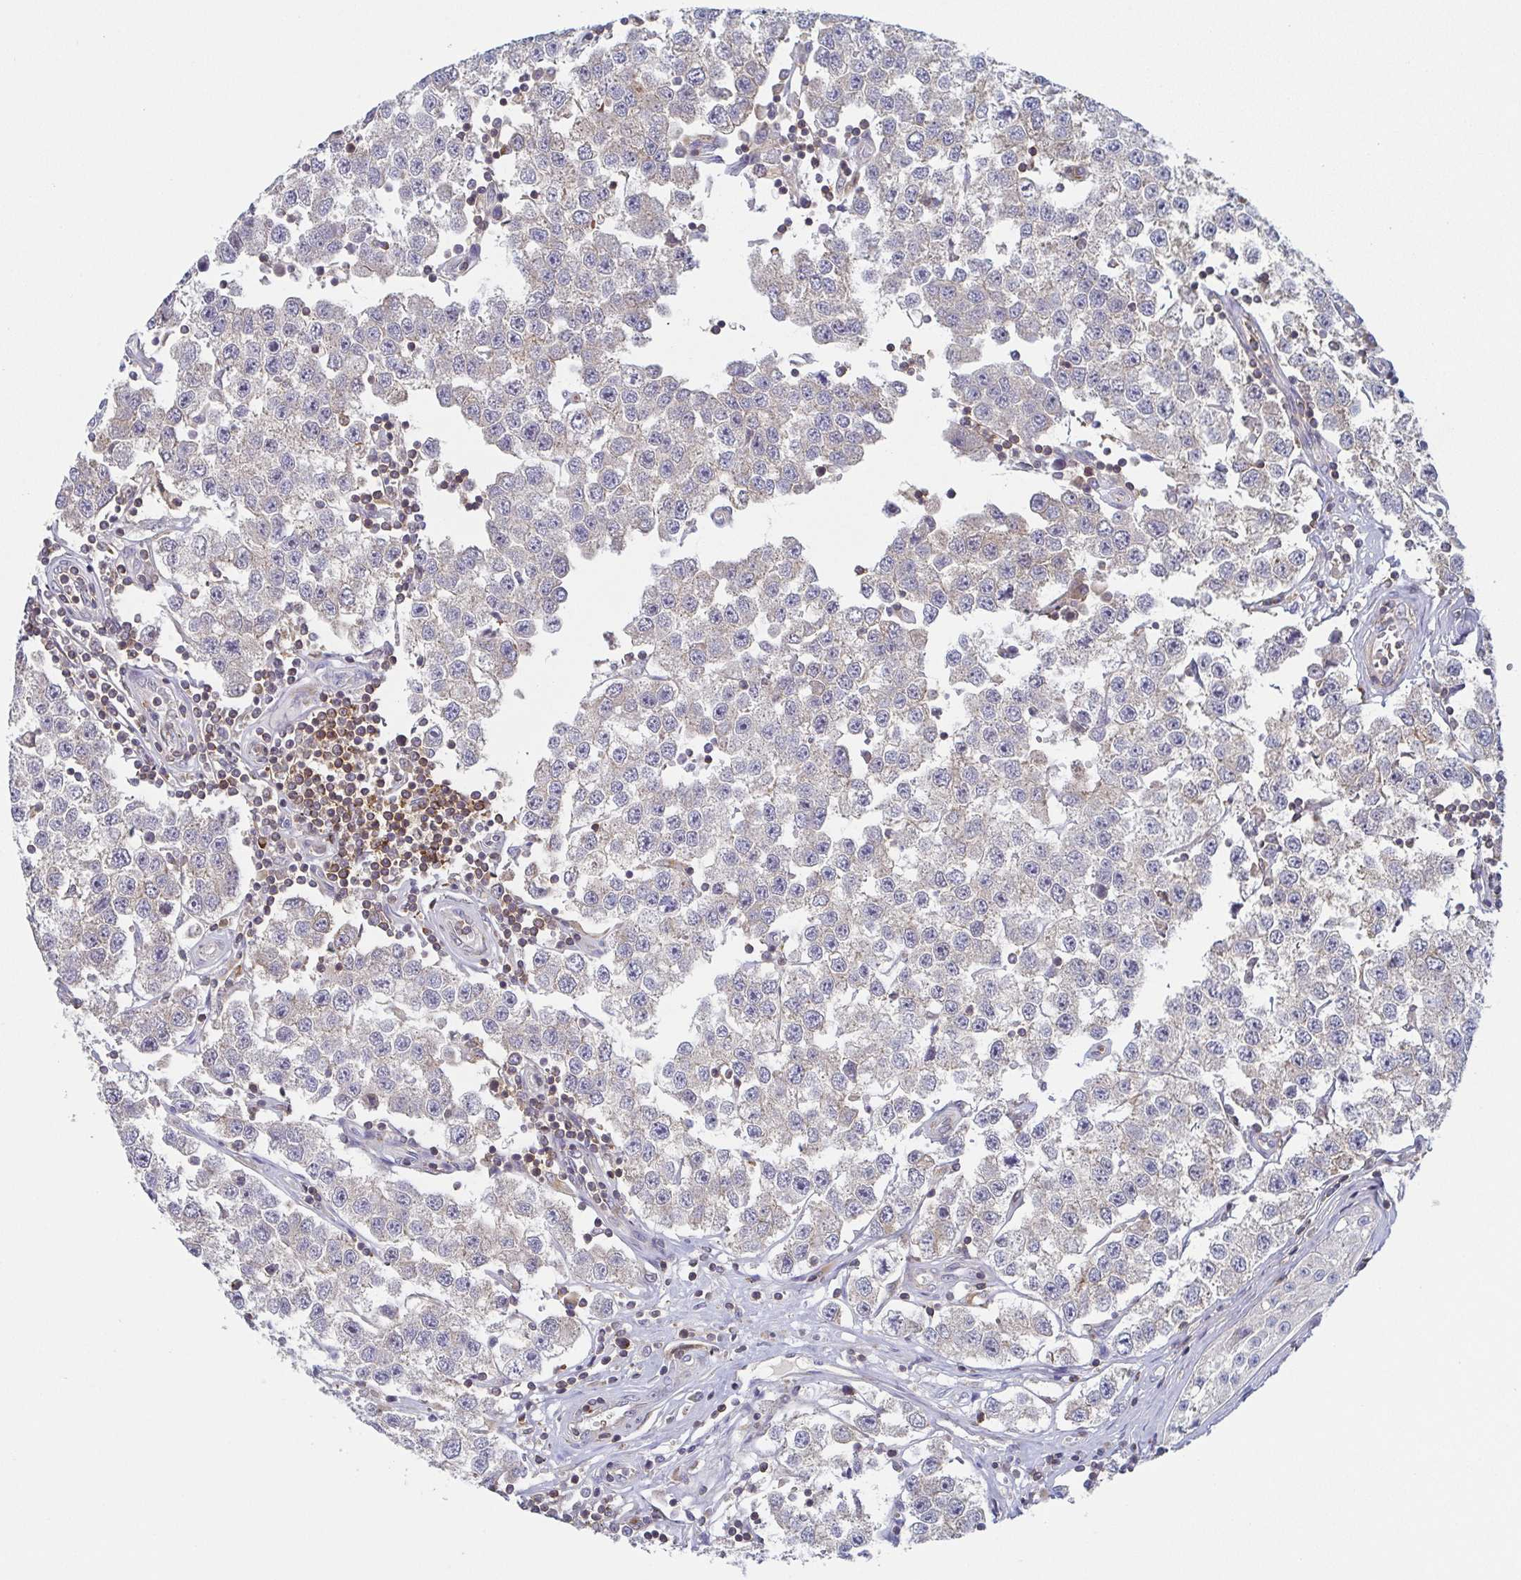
{"staining": {"intensity": "weak", "quantity": "<25%", "location": "cytoplasmic/membranous"}, "tissue": "testis cancer", "cell_type": "Tumor cells", "image_type": "cancer", "snomed": [{"axis": "morphology", "description": "Seminoma, NOS"}, {"axis": "topography", "description": "Testis"}], "caption": "This is a histopathology image of immunohistochemistry staining of testis cancer, which shows no staining in tumor cells.", "gene": "TUFT1", "patient": {"sex": "male", "age": 34}}